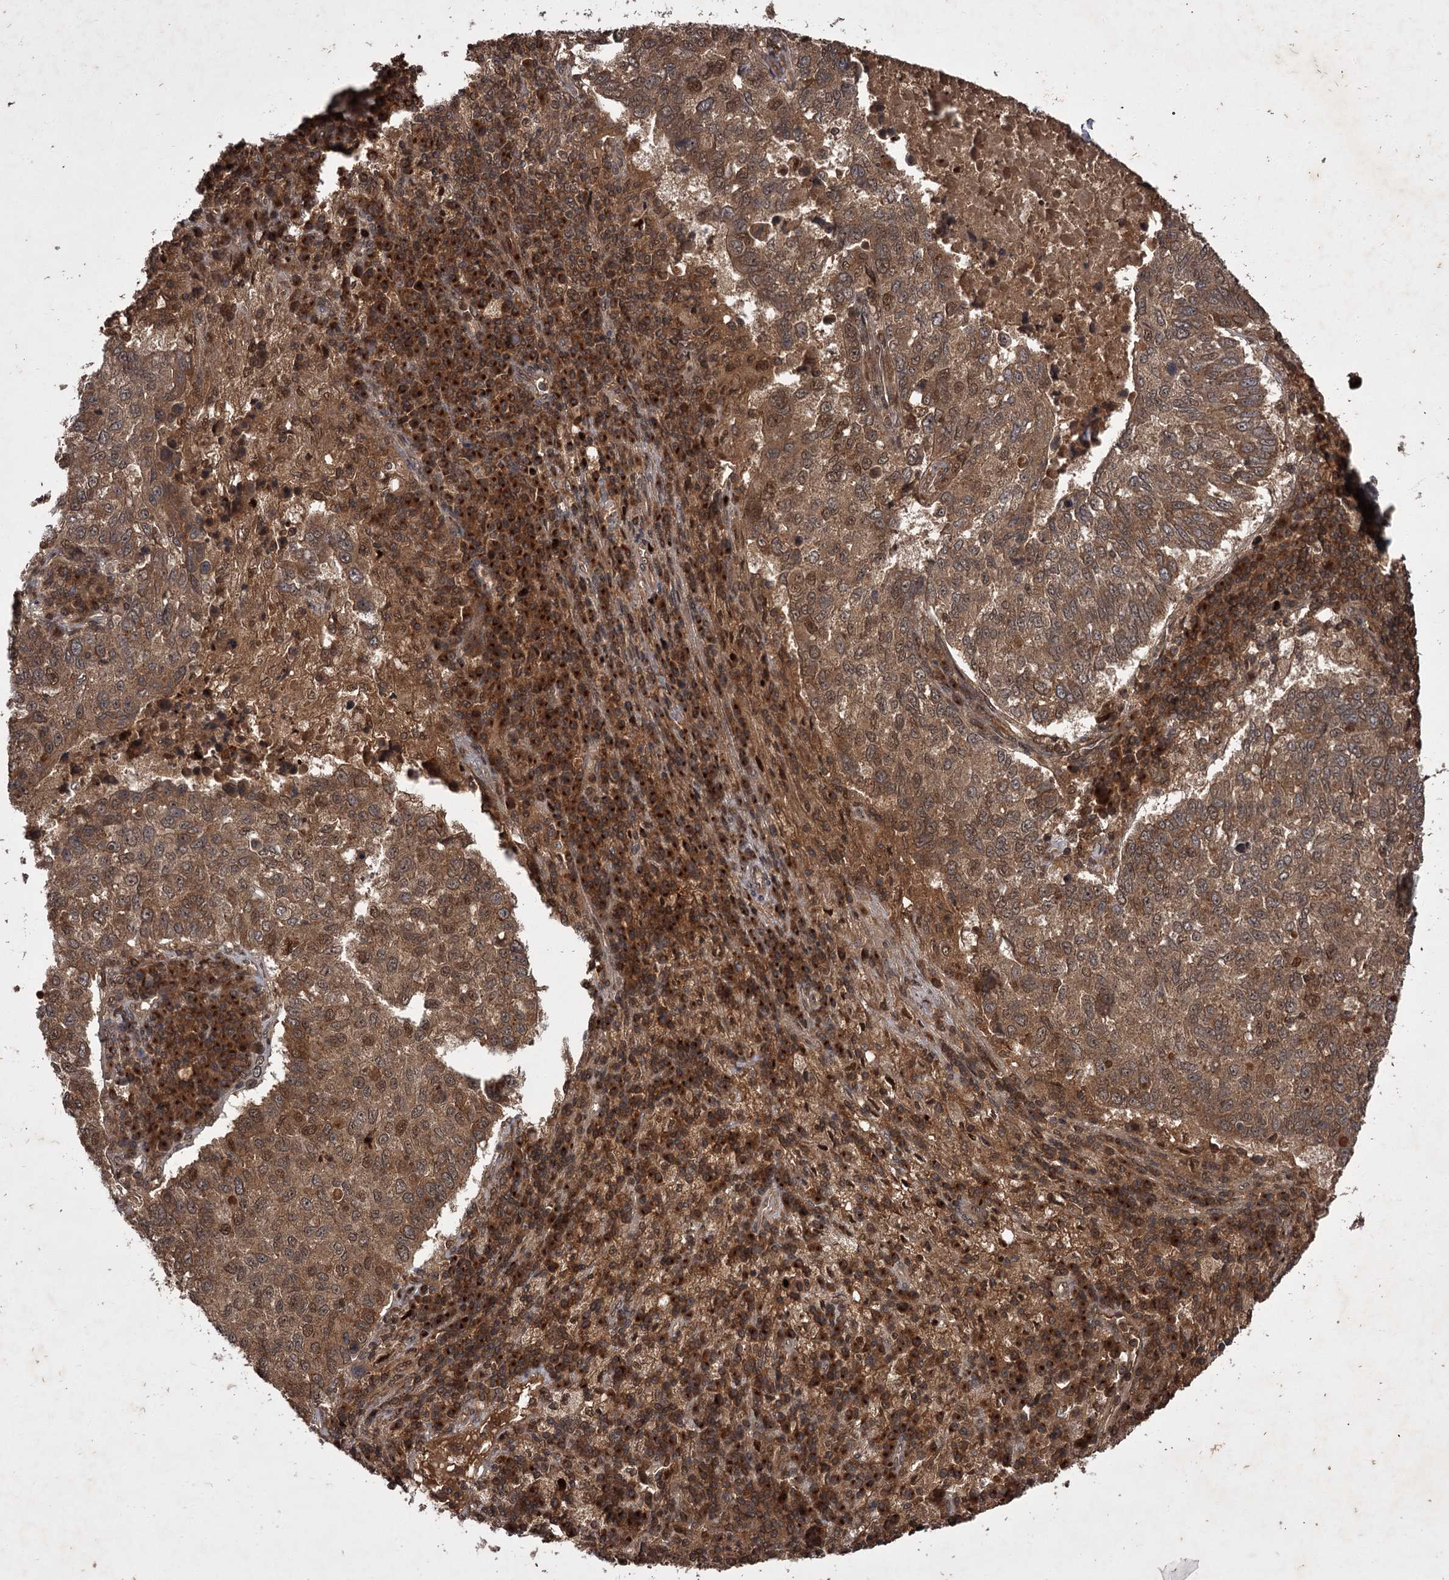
{"staining": {"intensity": "moderate", "quantity": ">75%", "location": "cytoplasmic/membranous"}, "tissue": "lung cancer", "cell_type": "Tumor cells", "image_type": "cancer", "snomed": [{"axis": "morphology", "description": "Squamous cell carcinoma, NOS"}, {"axis": "topography", "description": "Lung"}], "caption": "Human lung squamous cell carcinoma stained with a brown dye reveals moderate cytoplasmic/membranous positive expression in approximately >75% of tumor cells.", "gene": "TBC1D23", "patient": {"sex": "male", "age": 73}}